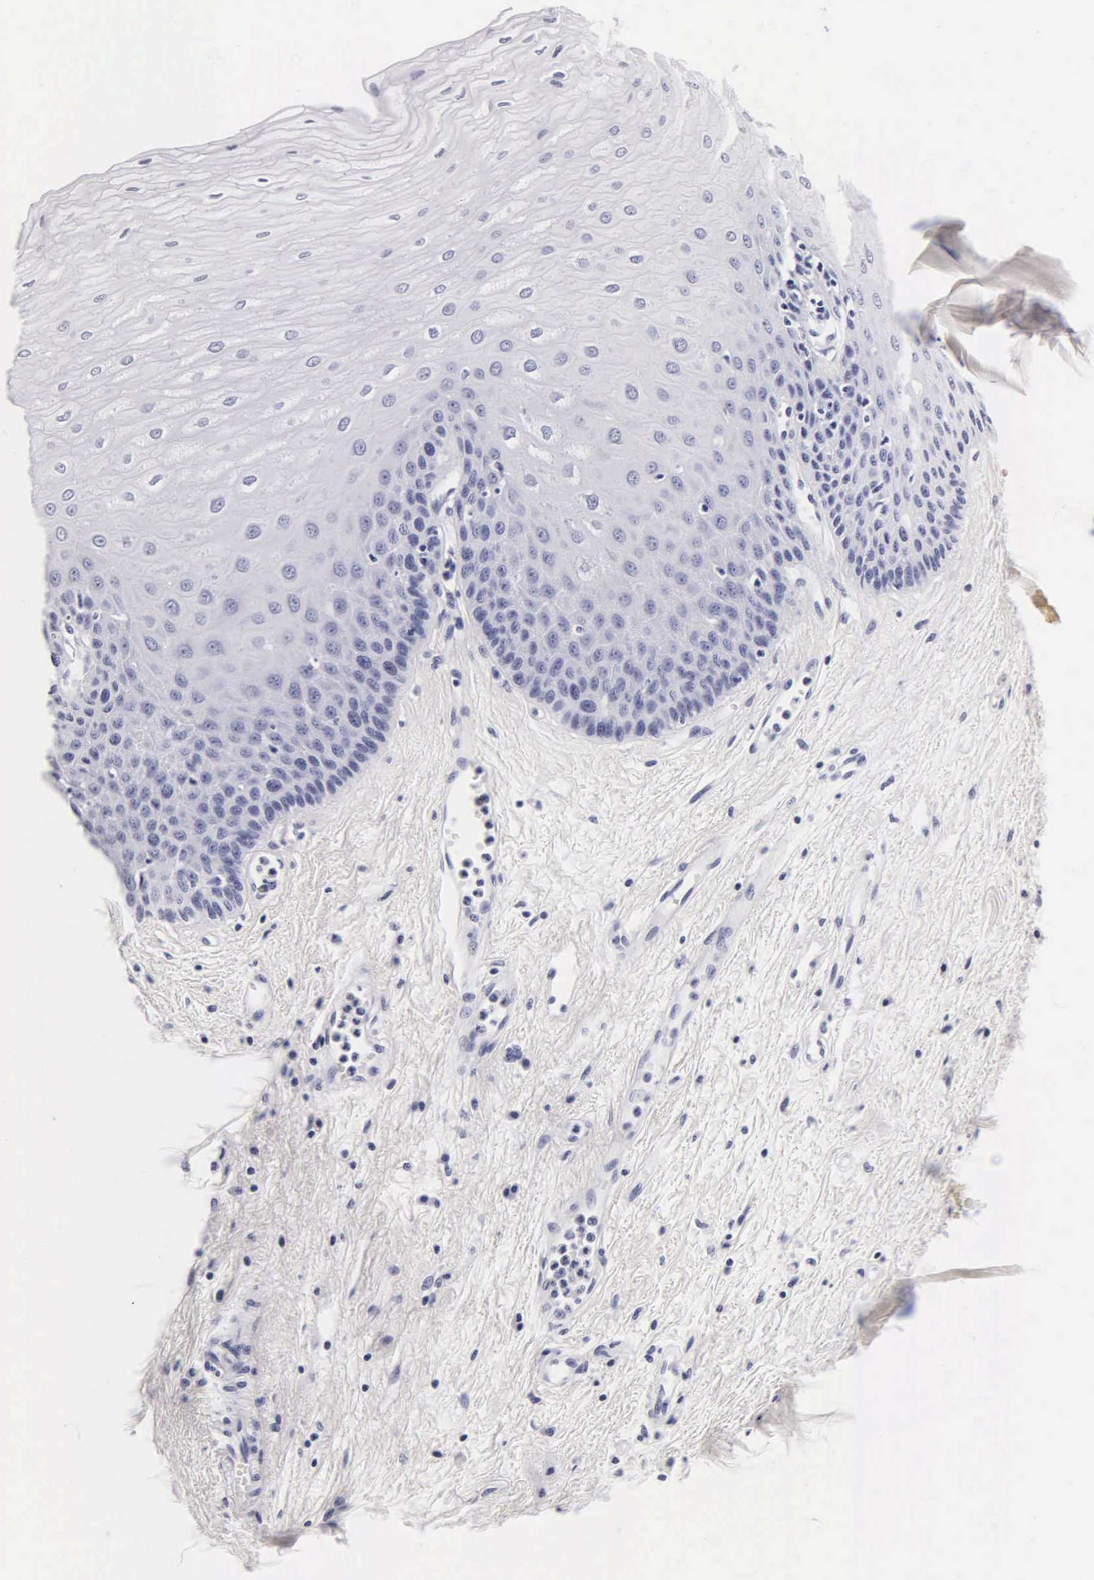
{"staining": {"intensity": "negative", "quantity": "none", "location": "none"}, "tissue": "esophagus", "cell_type": "Squamous epithelial cells", "image_type": "normal", "snomed": [{"axis": "morphology", "description": "Normal tissue, NOS"}, {"axis": "topography", "description": "Esophagus"}], "caption": "Immunohistochemistry of benign esophagus shows no expression in squamous epithelial cells. (DAB (3,3'-diaminobenzidine) immunohistochemistry (IHC), high magnification).", "gene": "CGB3", "patient": {"sex": "male", "age": 65}}